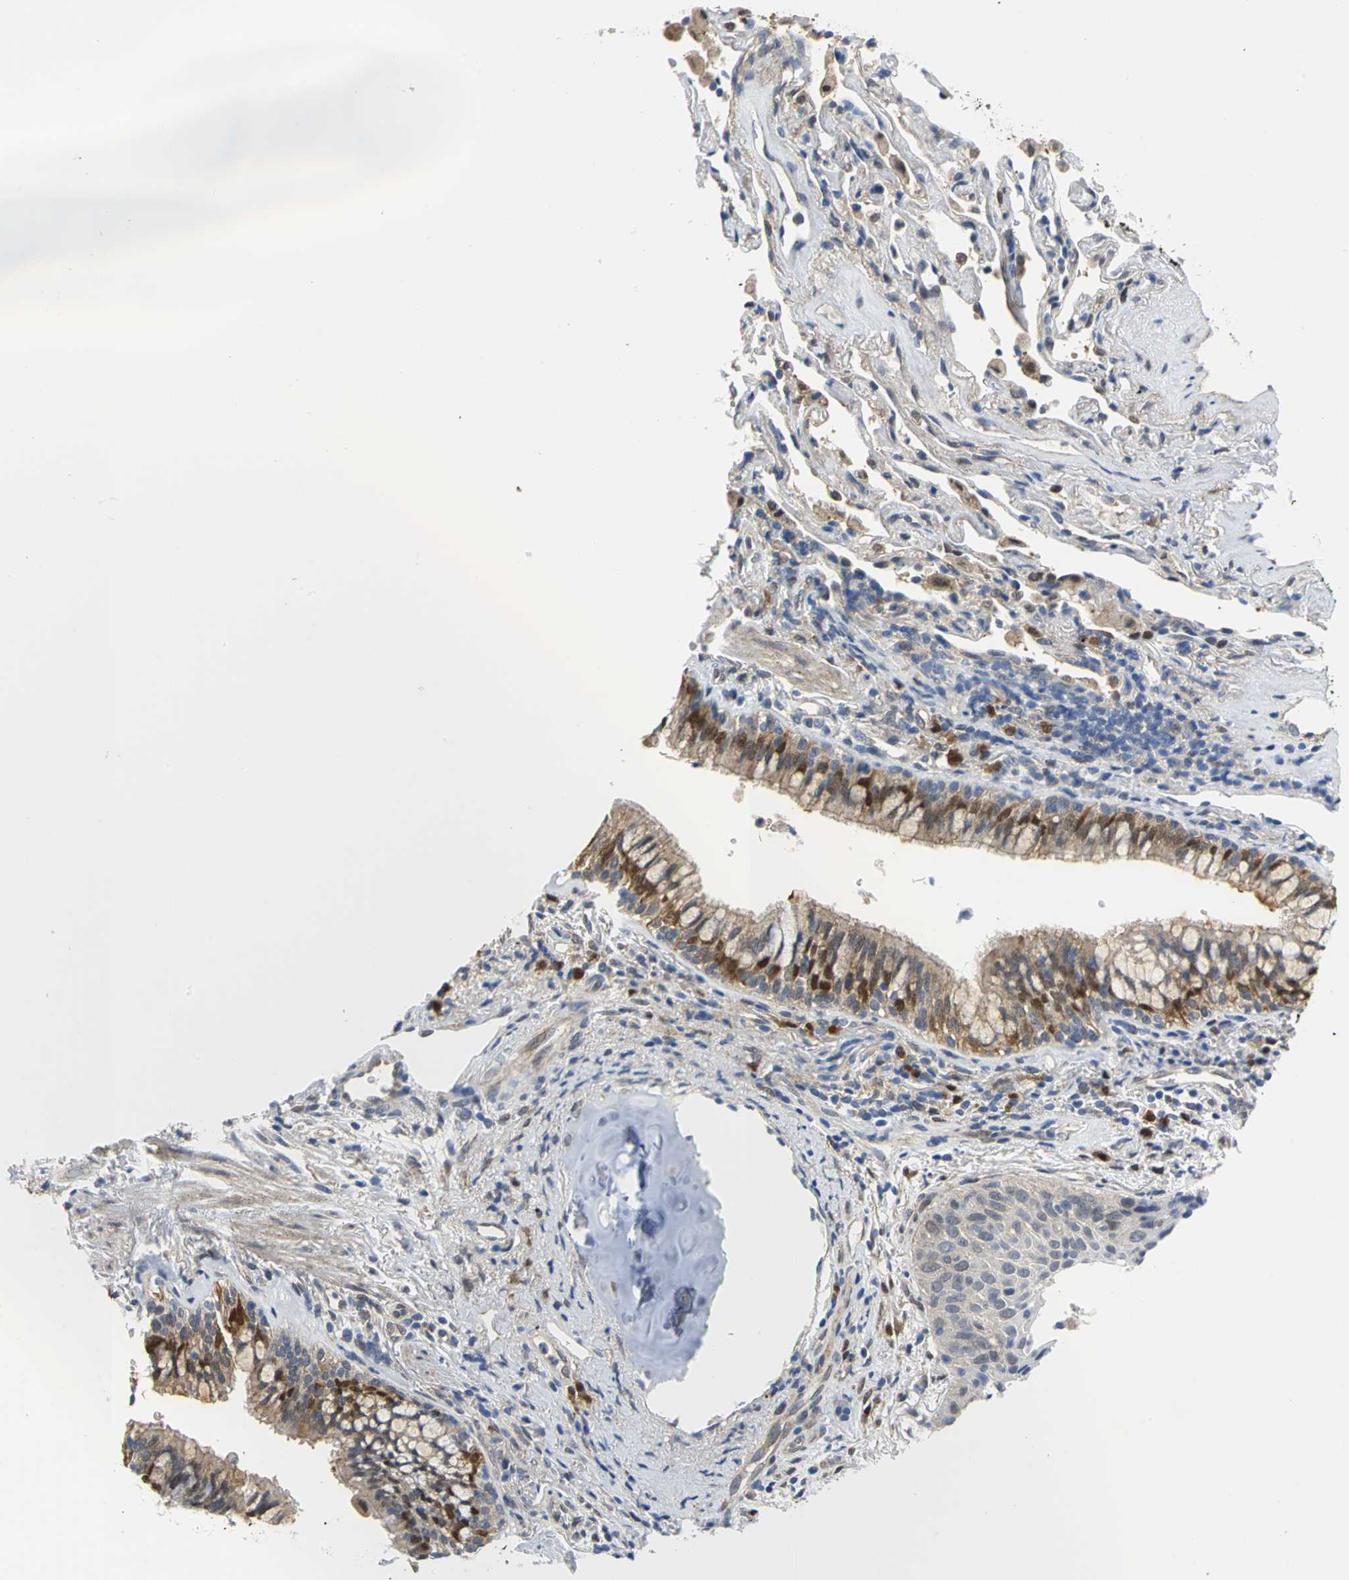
{"staining": {"intensity": "negative", "quantity": "none", "location": "none"}, "tissue": "lung cancer", "cell_type": "Tumor cells", "image_type": "cancer", "snomed": [{"axis": "morphology", "description": "Squamous cell carcinoma, NOS"}, {"axis": "topography", "description": "Lung"}], "caption": "High power microscopy photomicrograph of an IHC photomicrograph of lung cancer, revealing no significant expression in tumor cells.", "gene": "PGM3", "patient": {"sex": "female", "age": 67}}